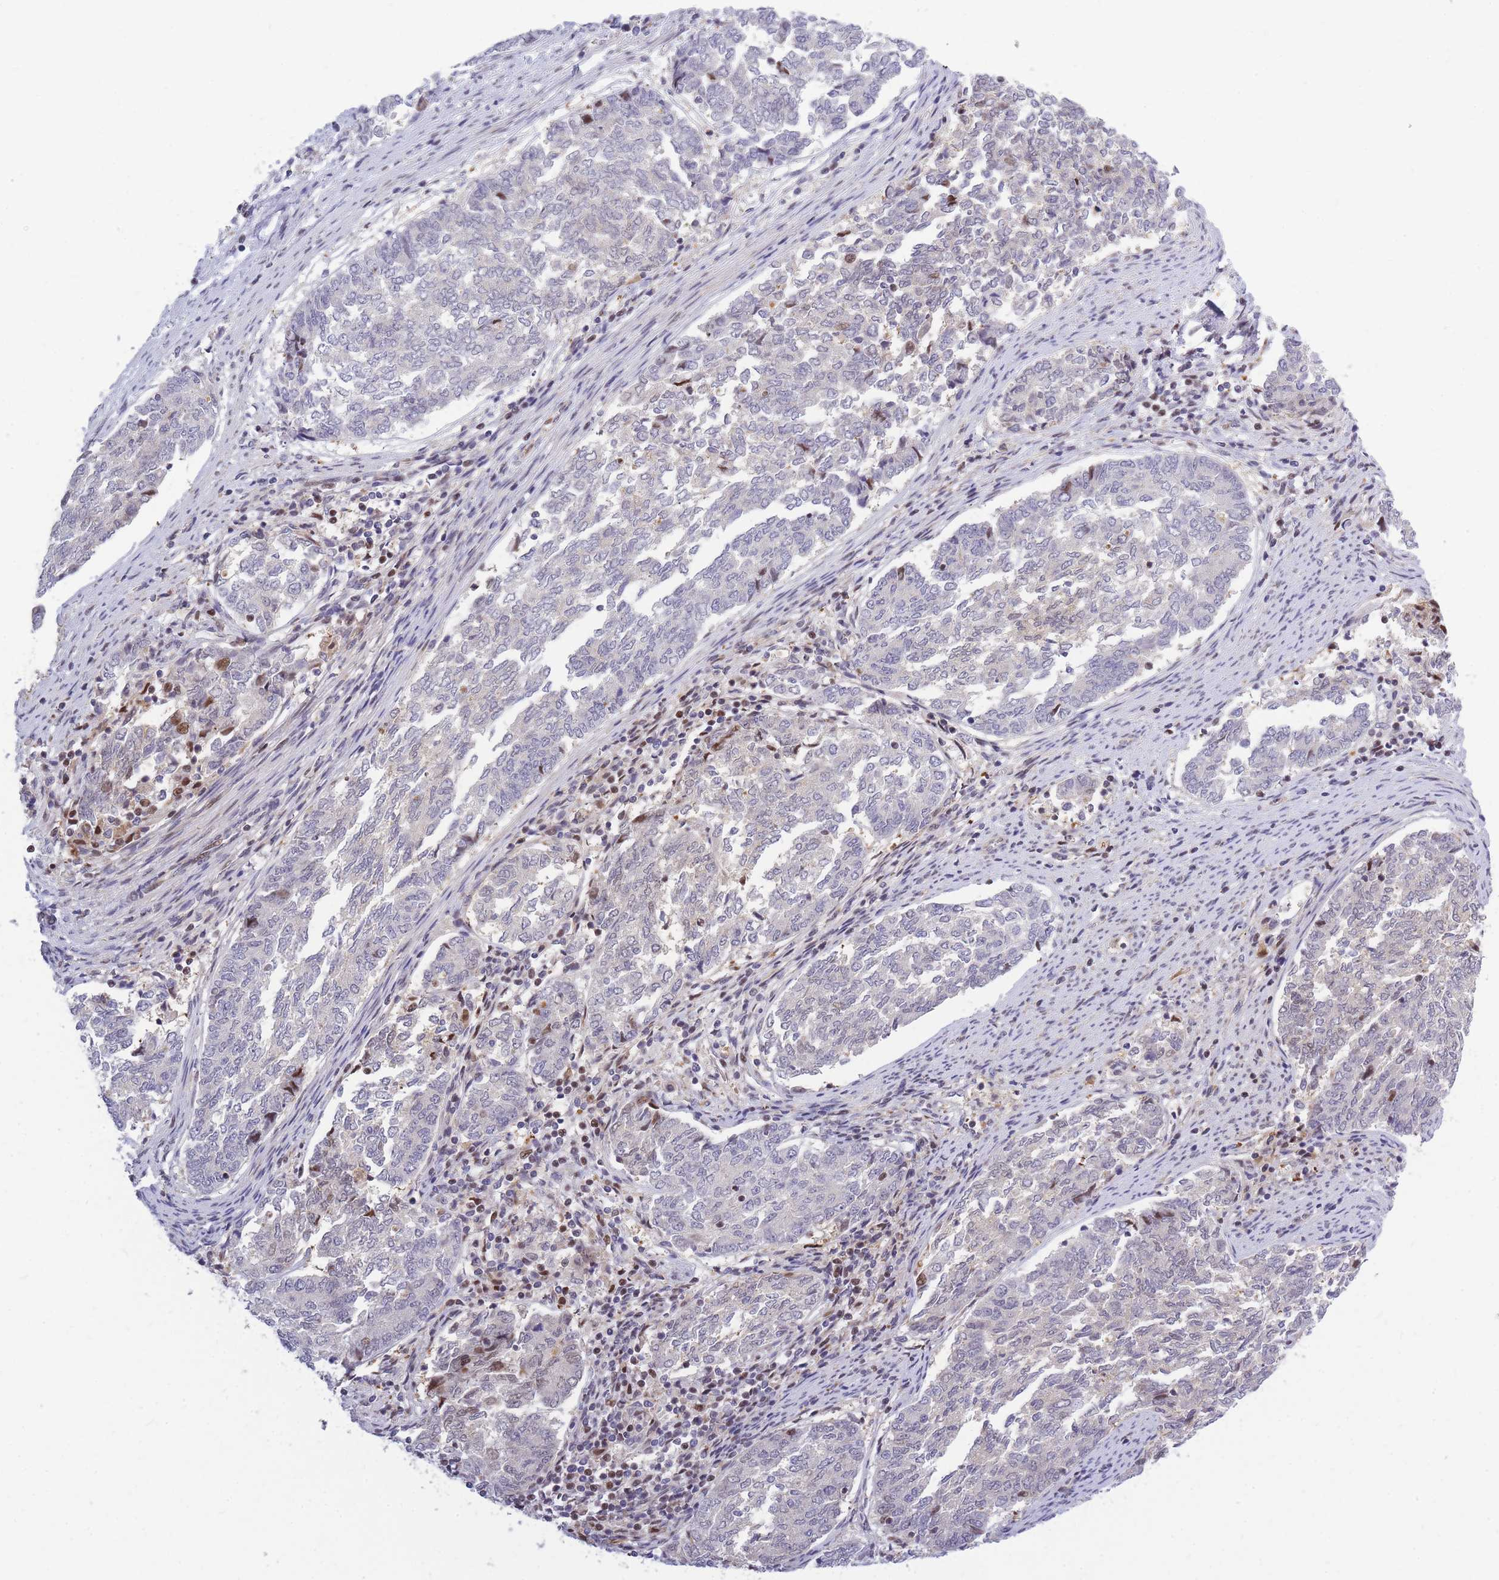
{"staining": {"intensity": "negative", "quantity": "none", "location": "none"}, "tissue": "endometrial cancer", "cell_type": "Tumor cells", "image_type": "cancer", "snomed": [{"axis": "morphology", "description": "Adenocarcinoma, NOS"}, {"axis": "topography", "description": "Endometrium"}], "caption": "Immunohistochemistry (IHC) histopathology image of neoplastic tissue: endometrial adenocarcinoma stained with DAB (3,3'-diaminobenzidine) reveals no significant protein positivity in tumor cells.", "gene": "CRACD", "patient": {"sex": "female", "age": 80}}